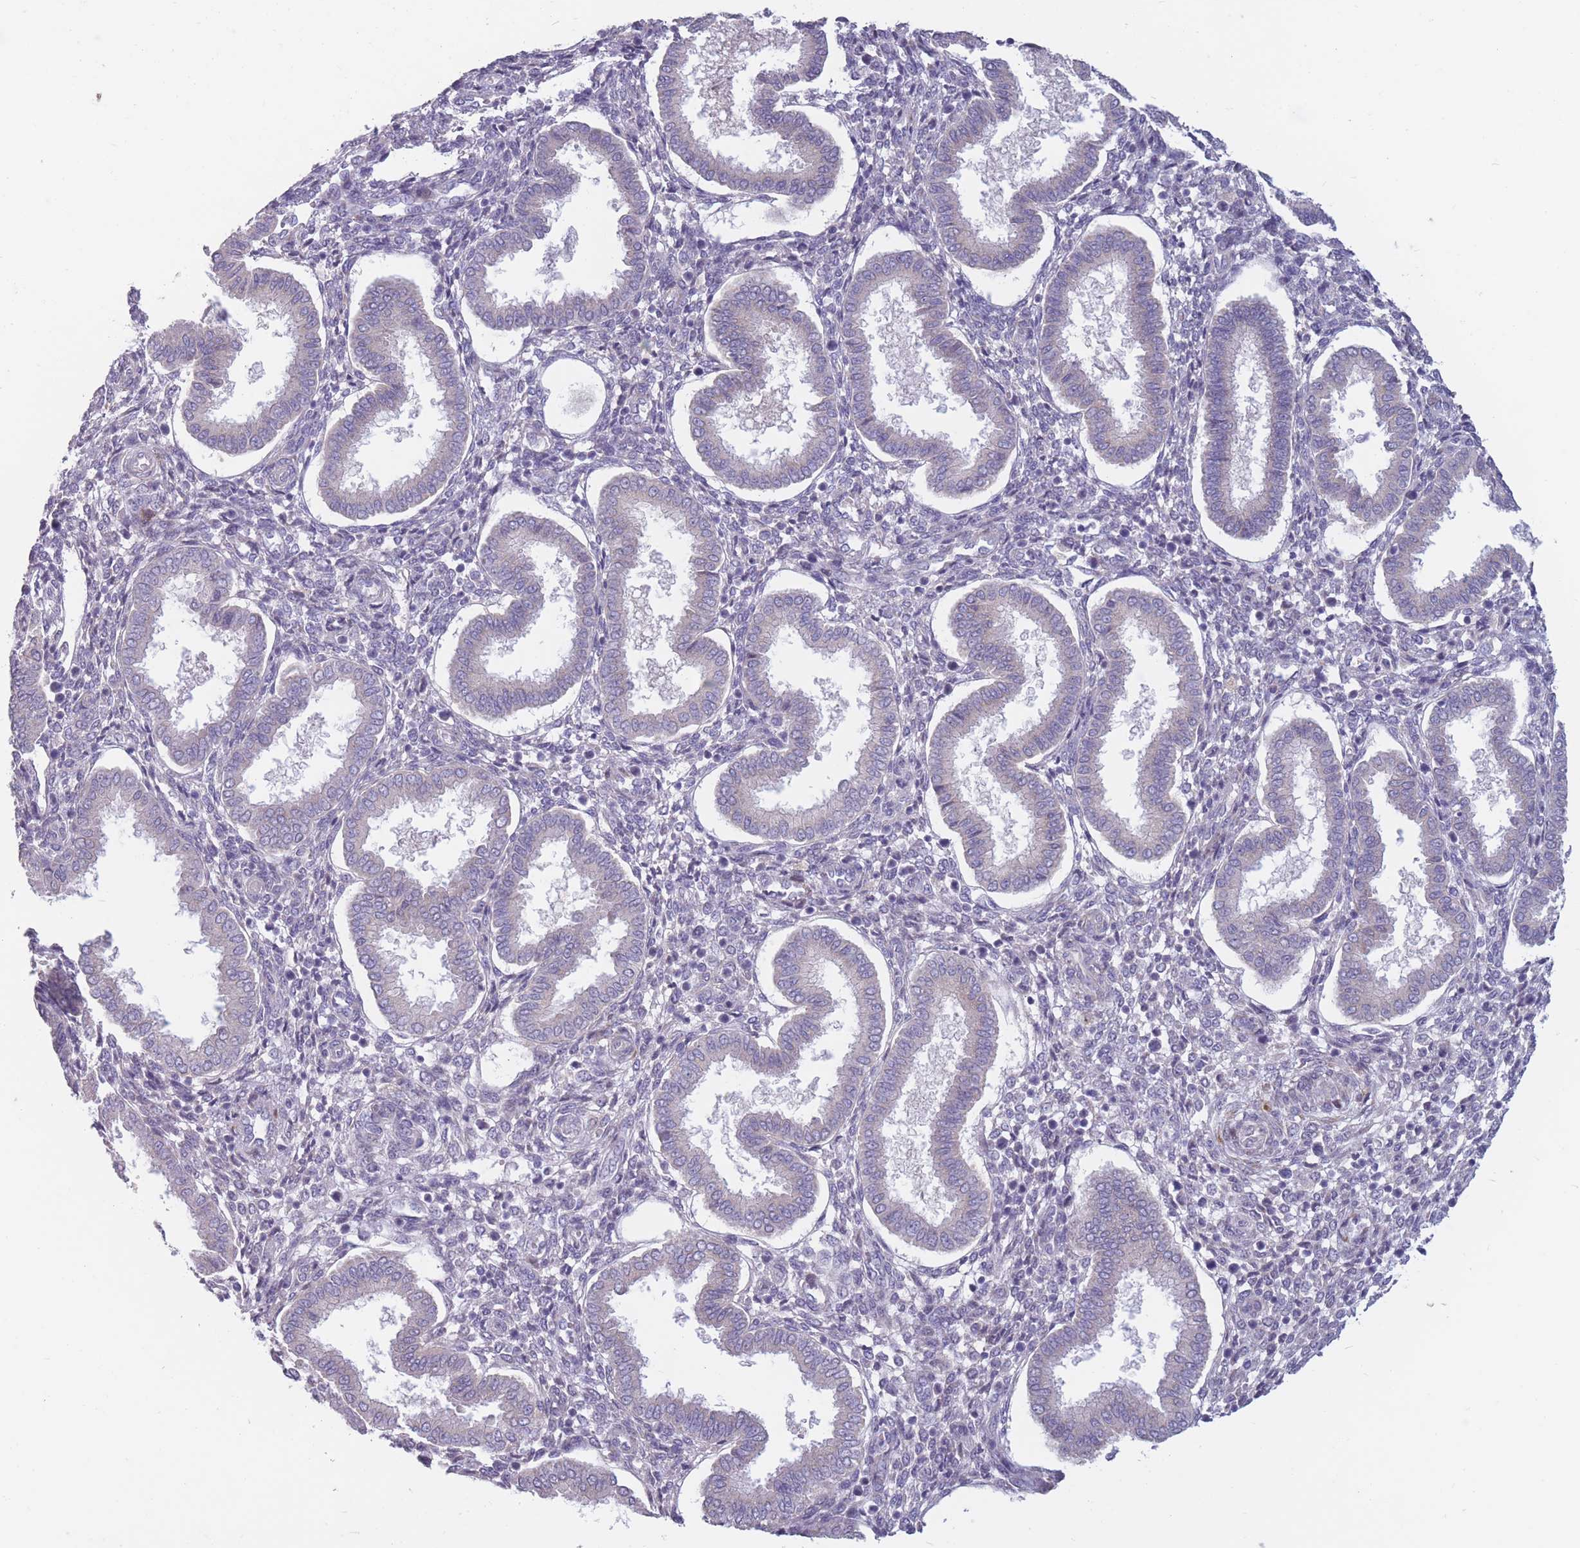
{"staining": {"intensity": "weak", "quantity": "<25%", "location": "cytoplasmic/membranous"}, "tissue": "endometrium", "cell_type": "Cells in endometrial stroma", "image_type": "normal", "snomed": [{"axis": "morphology", "description": "Normal tissue, NOS"}, {"axis": "topography", "description": "Endometrium"}], "caption": "High magnification brightfield microscopy of normal endometrium stained with DAB (brown) and counterstained with hematoxylin (blue): cells in endometrial stroma show no significant staining. (Stains: DAB (3,3'-diaminobenzidine) IHC with hematoxylin counter stain, Microscopy: brightfield microscopy at high magnification).", "gene": "CCNQ", "patient": {"sex": "female", "age": 24}}